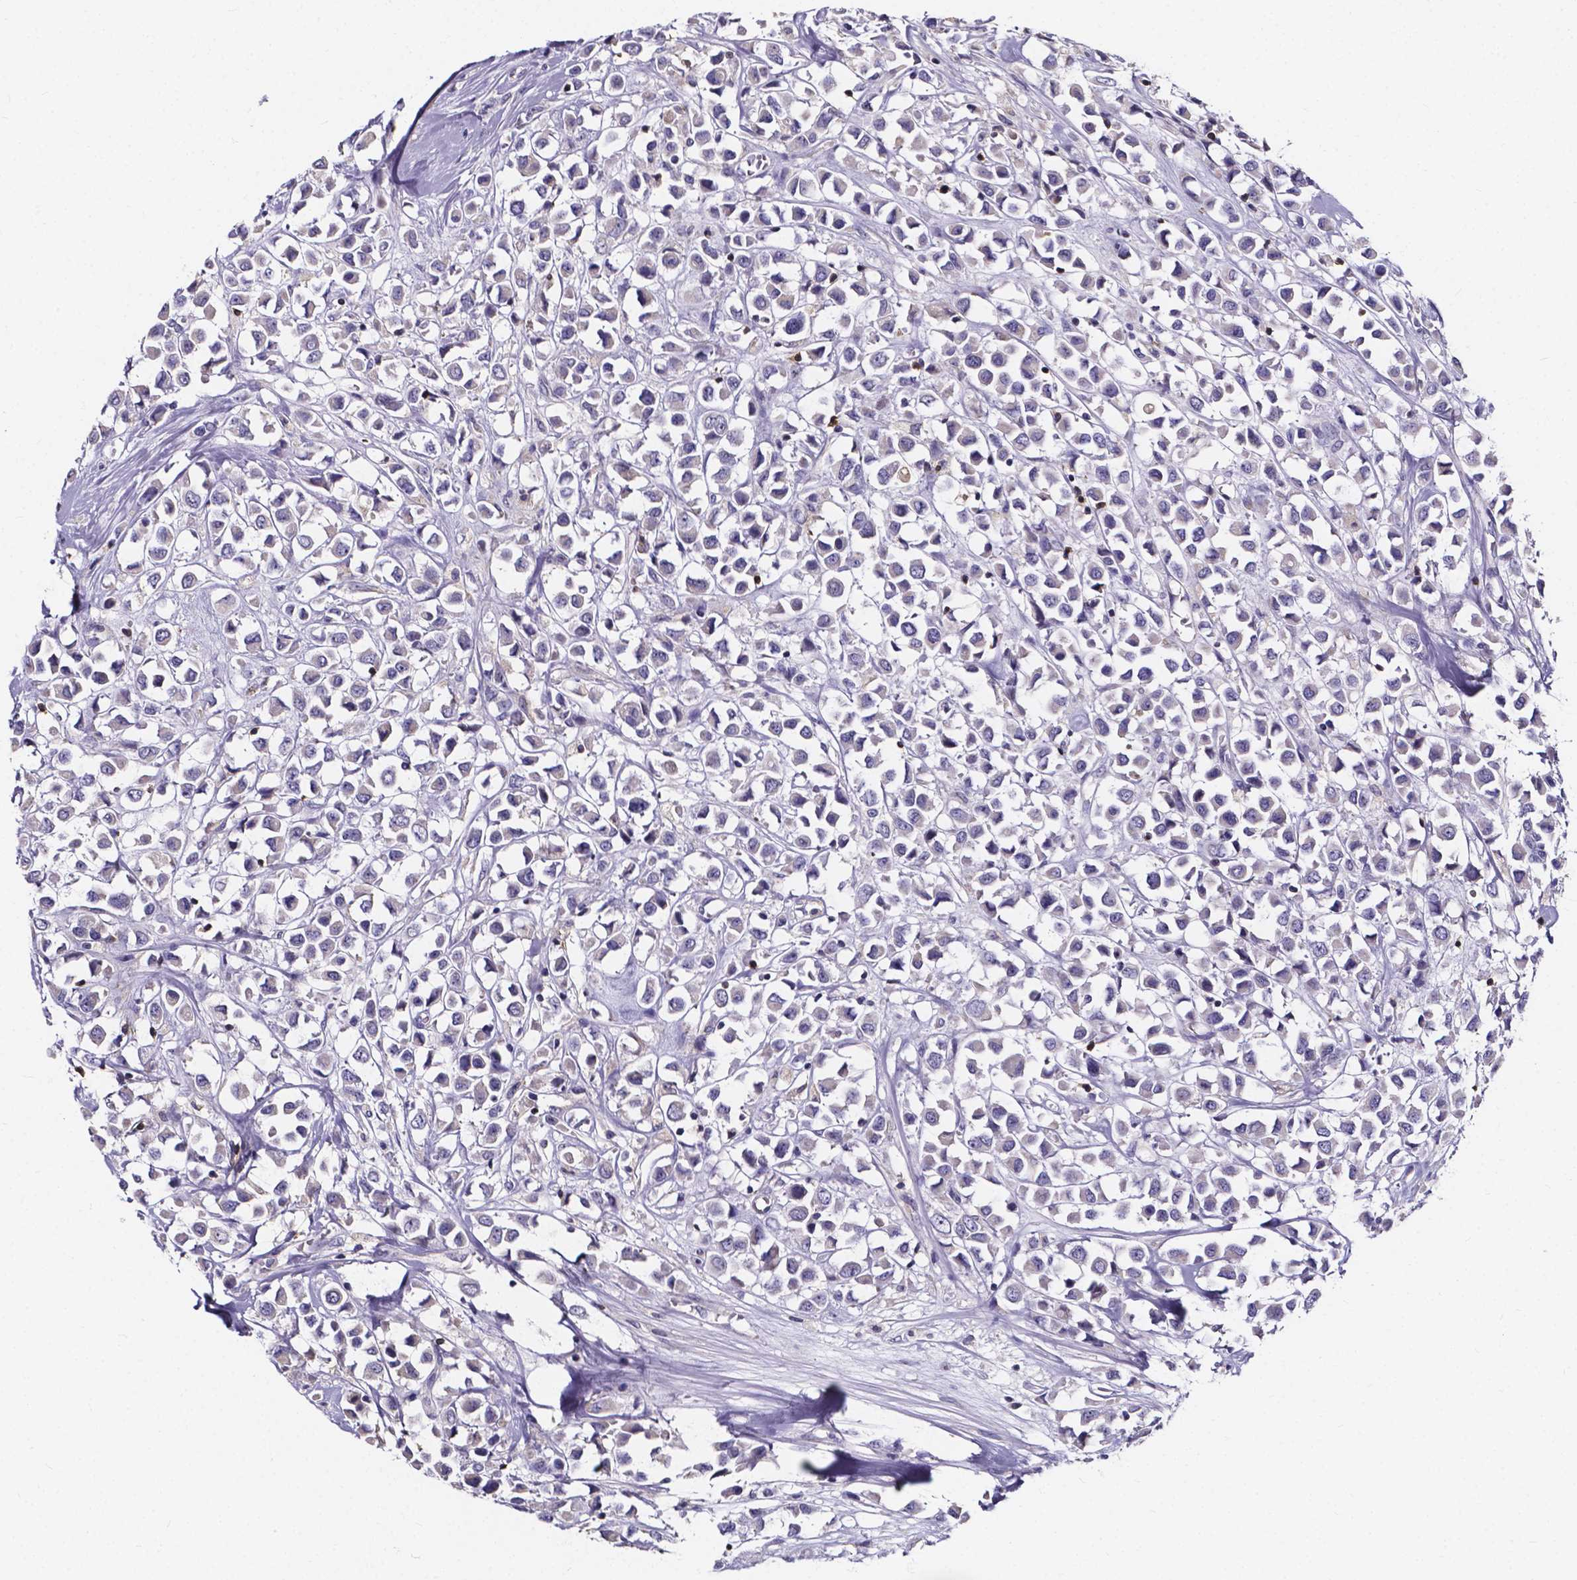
{"staining": {"intensity": "negative", "quantity": "none", "location": "none"}, "tissue": "breast cancer", "cell_type": "Tumor cells", "image_type": "cancer", "snomed": [{"axis": "morphology", "description": "Duct carcinoma"}, {"axis": "topography", "description": "Breast"}], "caption": "Tumor cells are negative for brown protein staining in intraductal carcinoma (breast). Nuclei are stained in blue.", "gene": "THEMIS", "patient": {"sex": "female", "age": 61}}